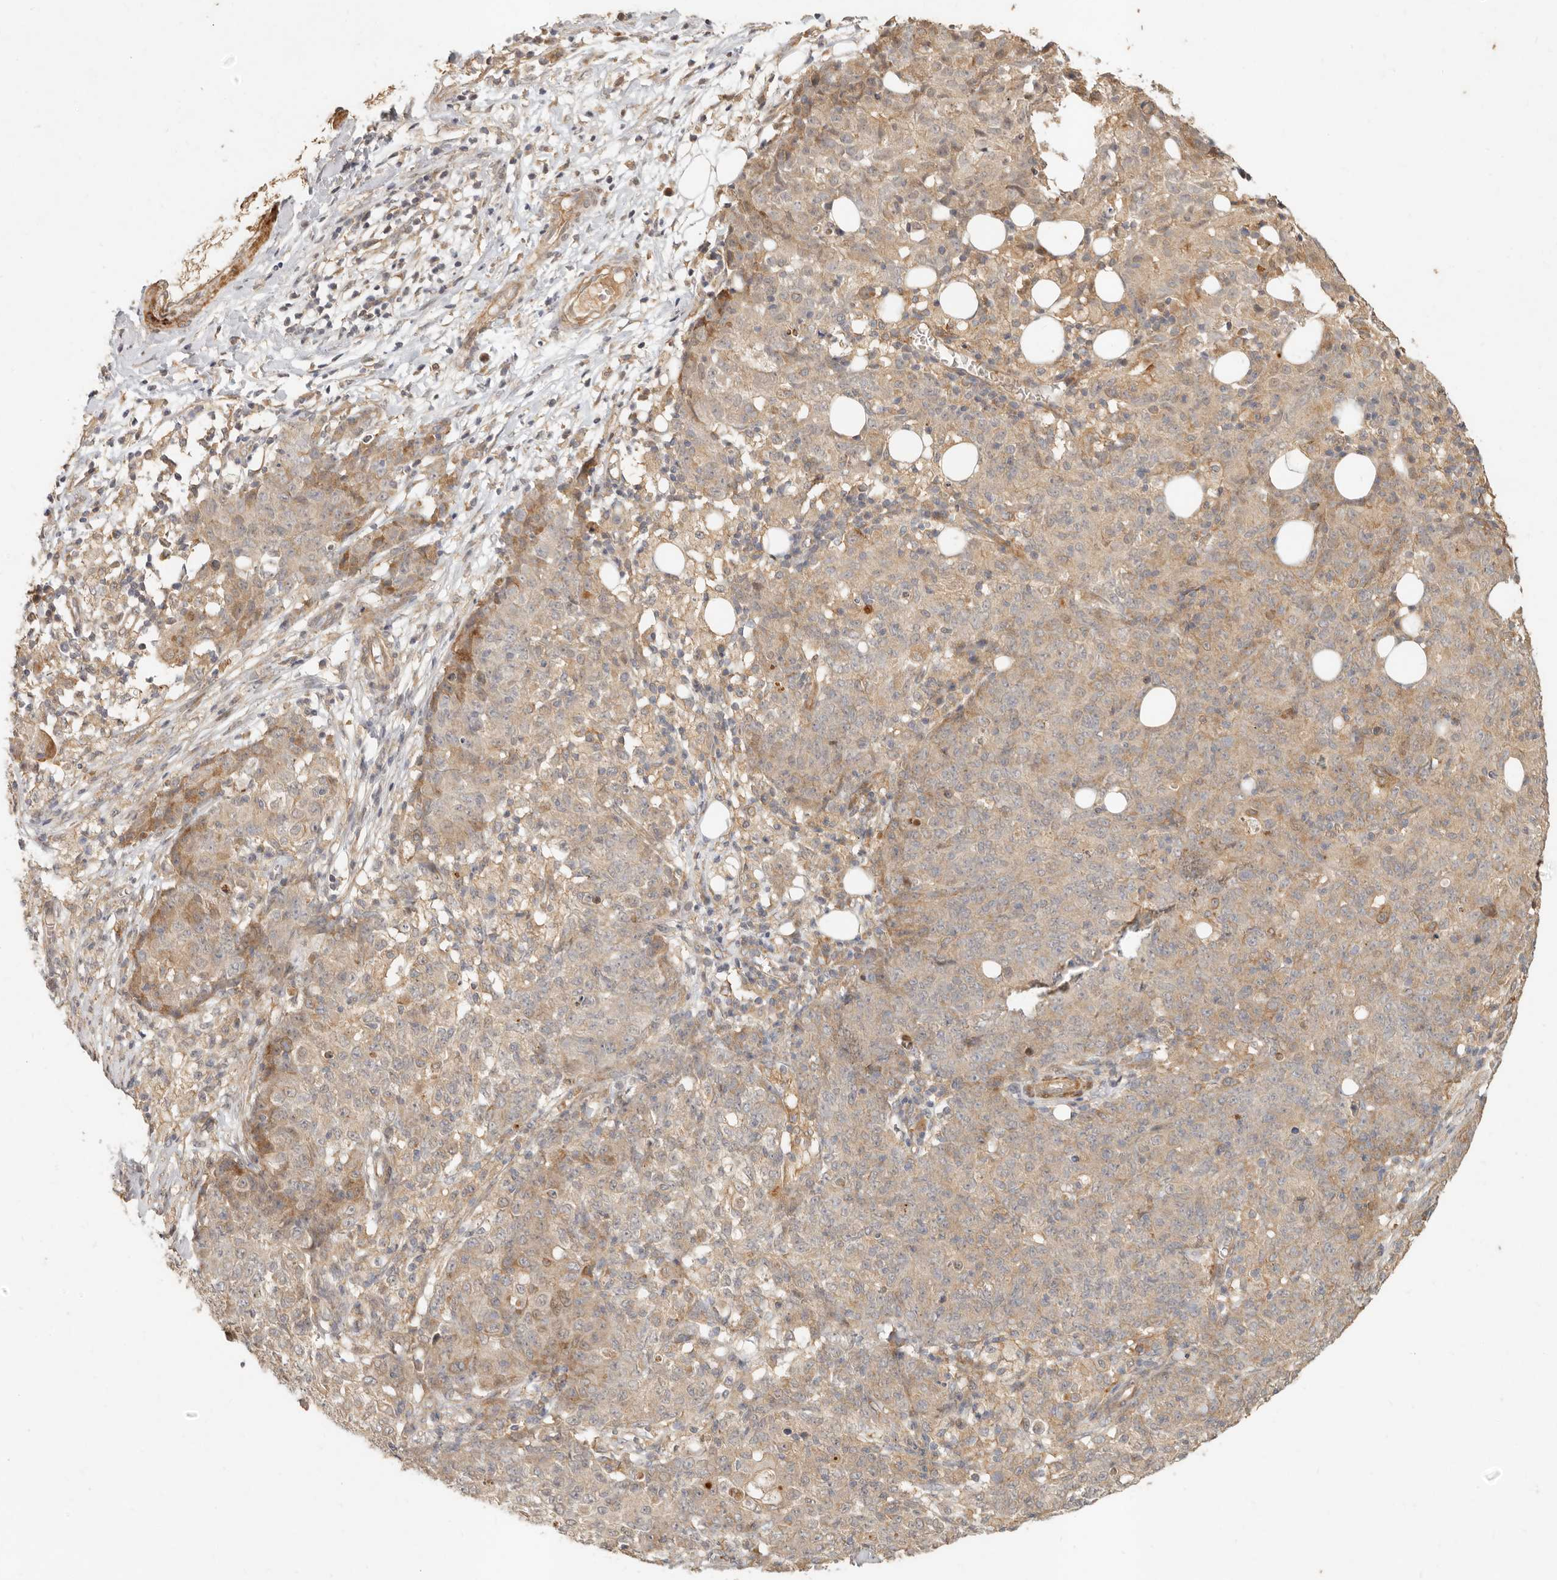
{"staining": {"intensity": "weak", "quantity": ">75%", "location": "cytoplasmic/membranous"}, "tissue": "ovarian cancer", "cell_type": "Tumor cells", "image_type": "cancer", "snomed": [{"axis": "morphology", "description": "Carcinoma, endometroid"}, {"axis": "topography", "description": "Ovary"}], "caption": "Immunohistochemistry photomicrograph of human ovarian cancer (endometroid carcinoma) stained for a protein (brown), which exhibits low levels of weak cytoplasmic/membranous positivity in approximately >75% of tumor cells.", "gene": "VIPR1", "patient": {"sex": "female", "age": 42}}